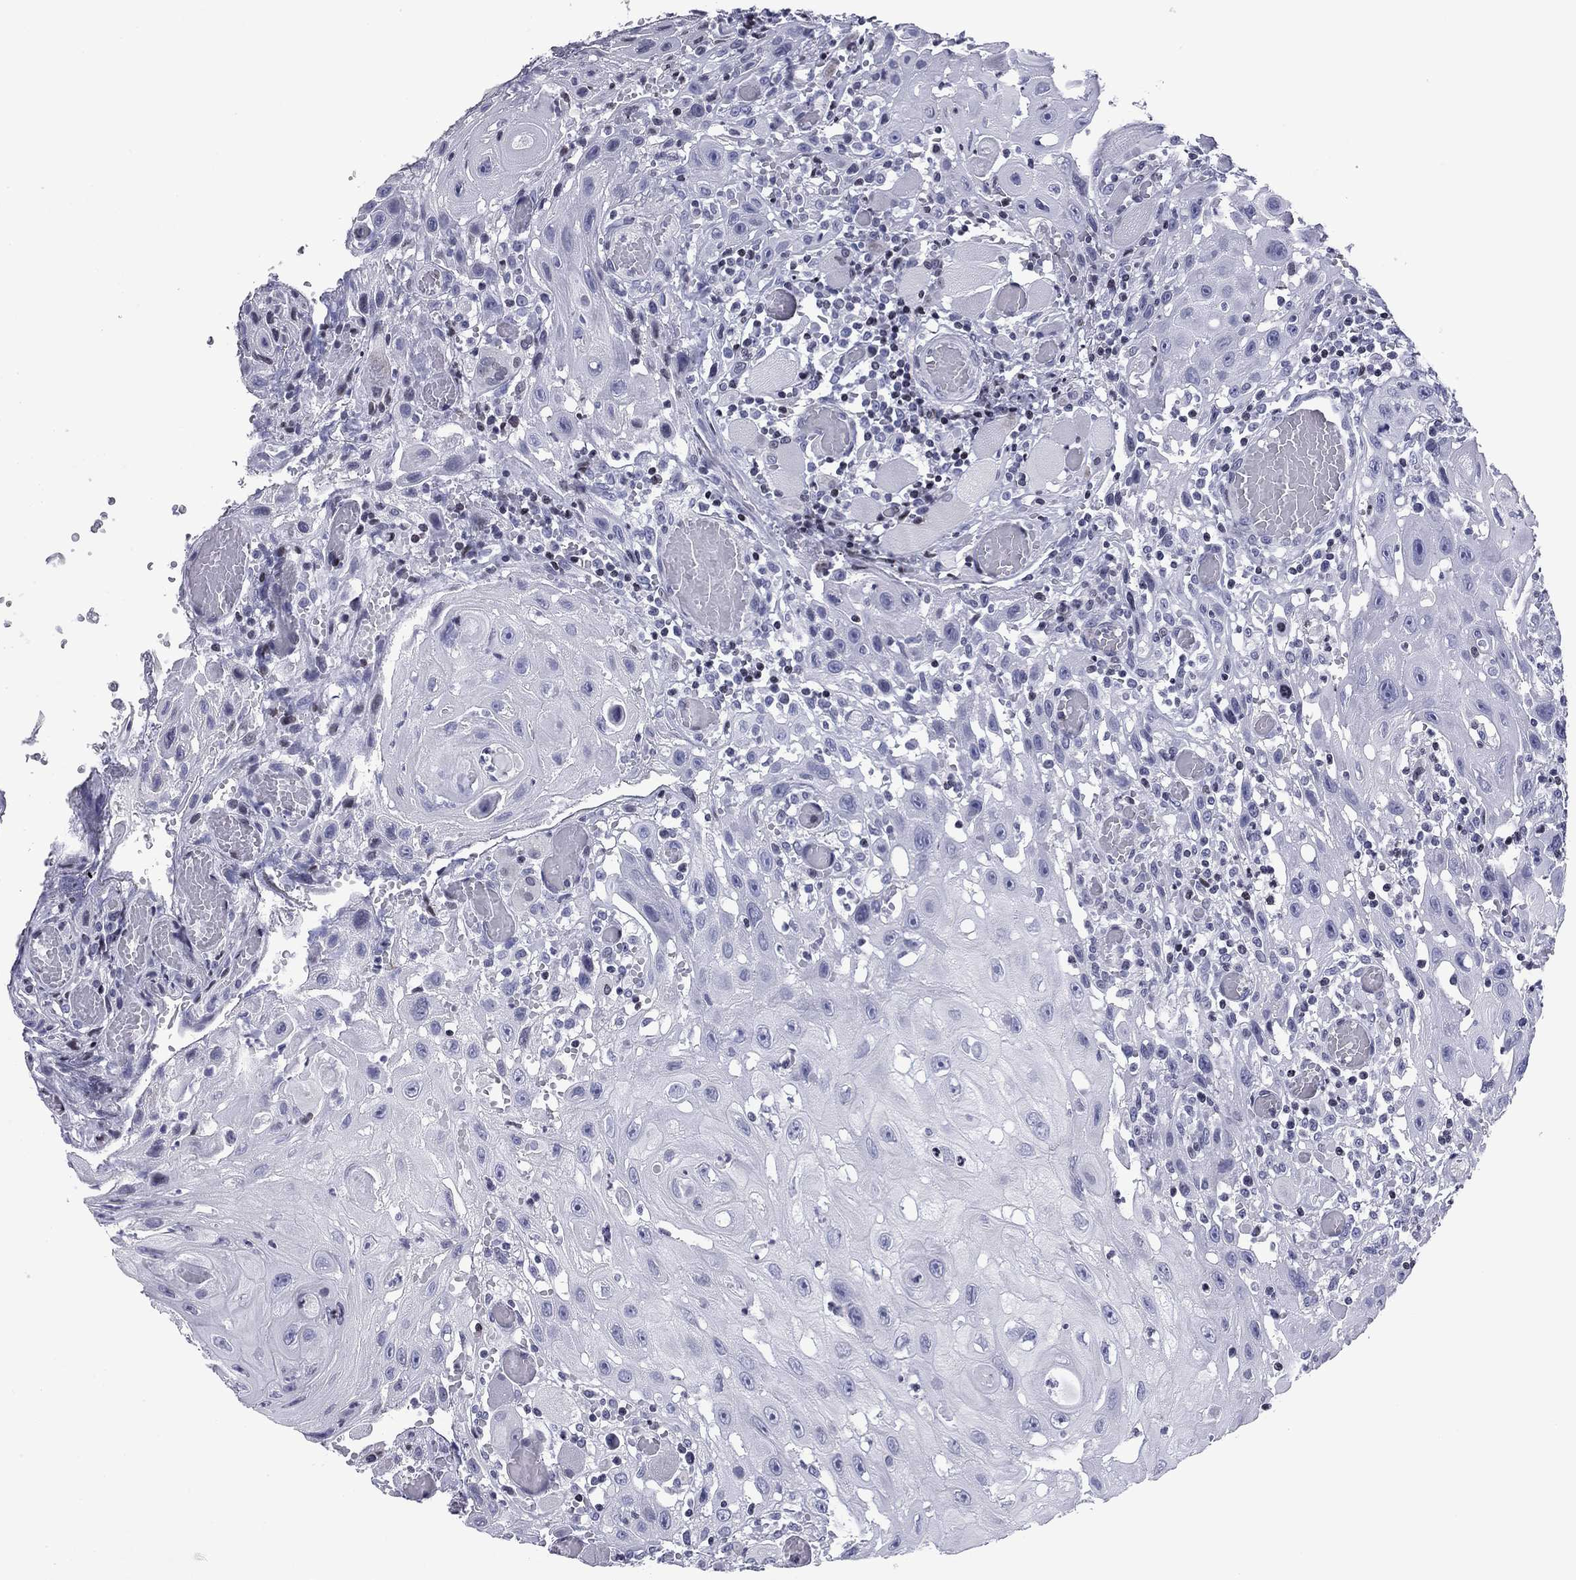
{"staining": {"intensity": "negative", "quantity": "none", "location": "none"}, "tissue": "head and neck cancer", "cell_type": "Tumor cells", "image_type": "cancer", "snomed": [{"axis": "morphology", "description": "Normal tissue, NOS"}, {"axis": "morphology", "description": "Squamous cell carcinoma, NOS"}, {"axis": "topography", "description": "Oral tissue"}, {"axis": "topography", "description": "Head-Neck"}], "caption": "IHC of head and neck cancer (squamous cell carcinoma) reveals no staining in tumor cells.", "gene": "CCDC144A", "patient": {"sex": "male", "age": 71}}